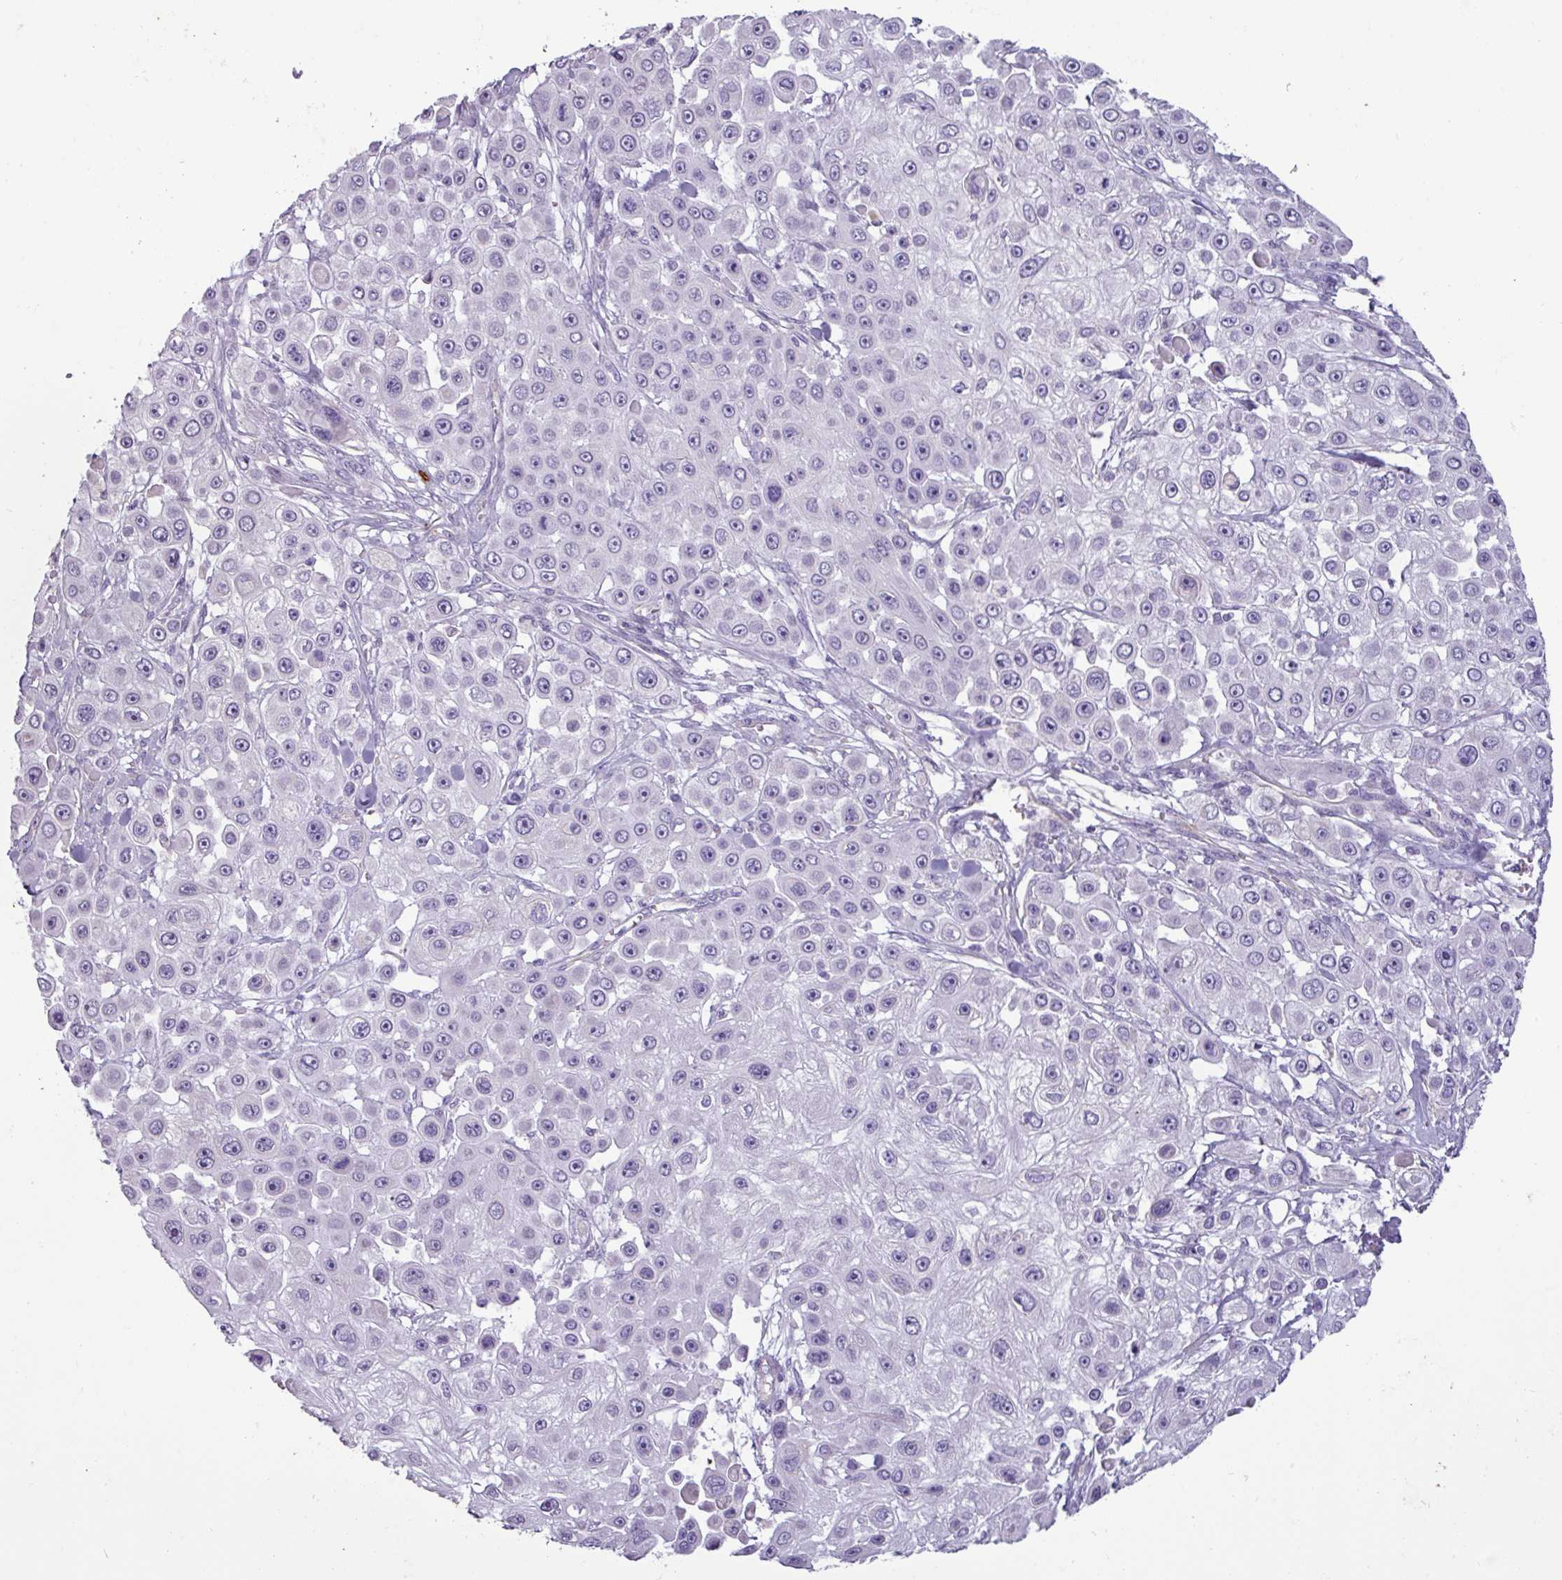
{"staining": {"intensity": "negative", "quantity": "none", "location": "none"}, "tissue": "skin cancer", "cell_type": "Tumor cells", "image_type": "cancer", "snomed": [{"axis": "morphology", "description": "Squamous cell carcinoma, NOS"}, {"axis": "topography", "description": "Skin"}], "caption": "A photomicrograph of squamous cell carcinoma (skin) stained for a protein displays no brown staining in tumor cells. (DAB (3,3'-diaminobenzidine) IHC with hematoxylin counter stain).", "gene": "CD8A", "patient": {"sex": "male", "age": 67}}